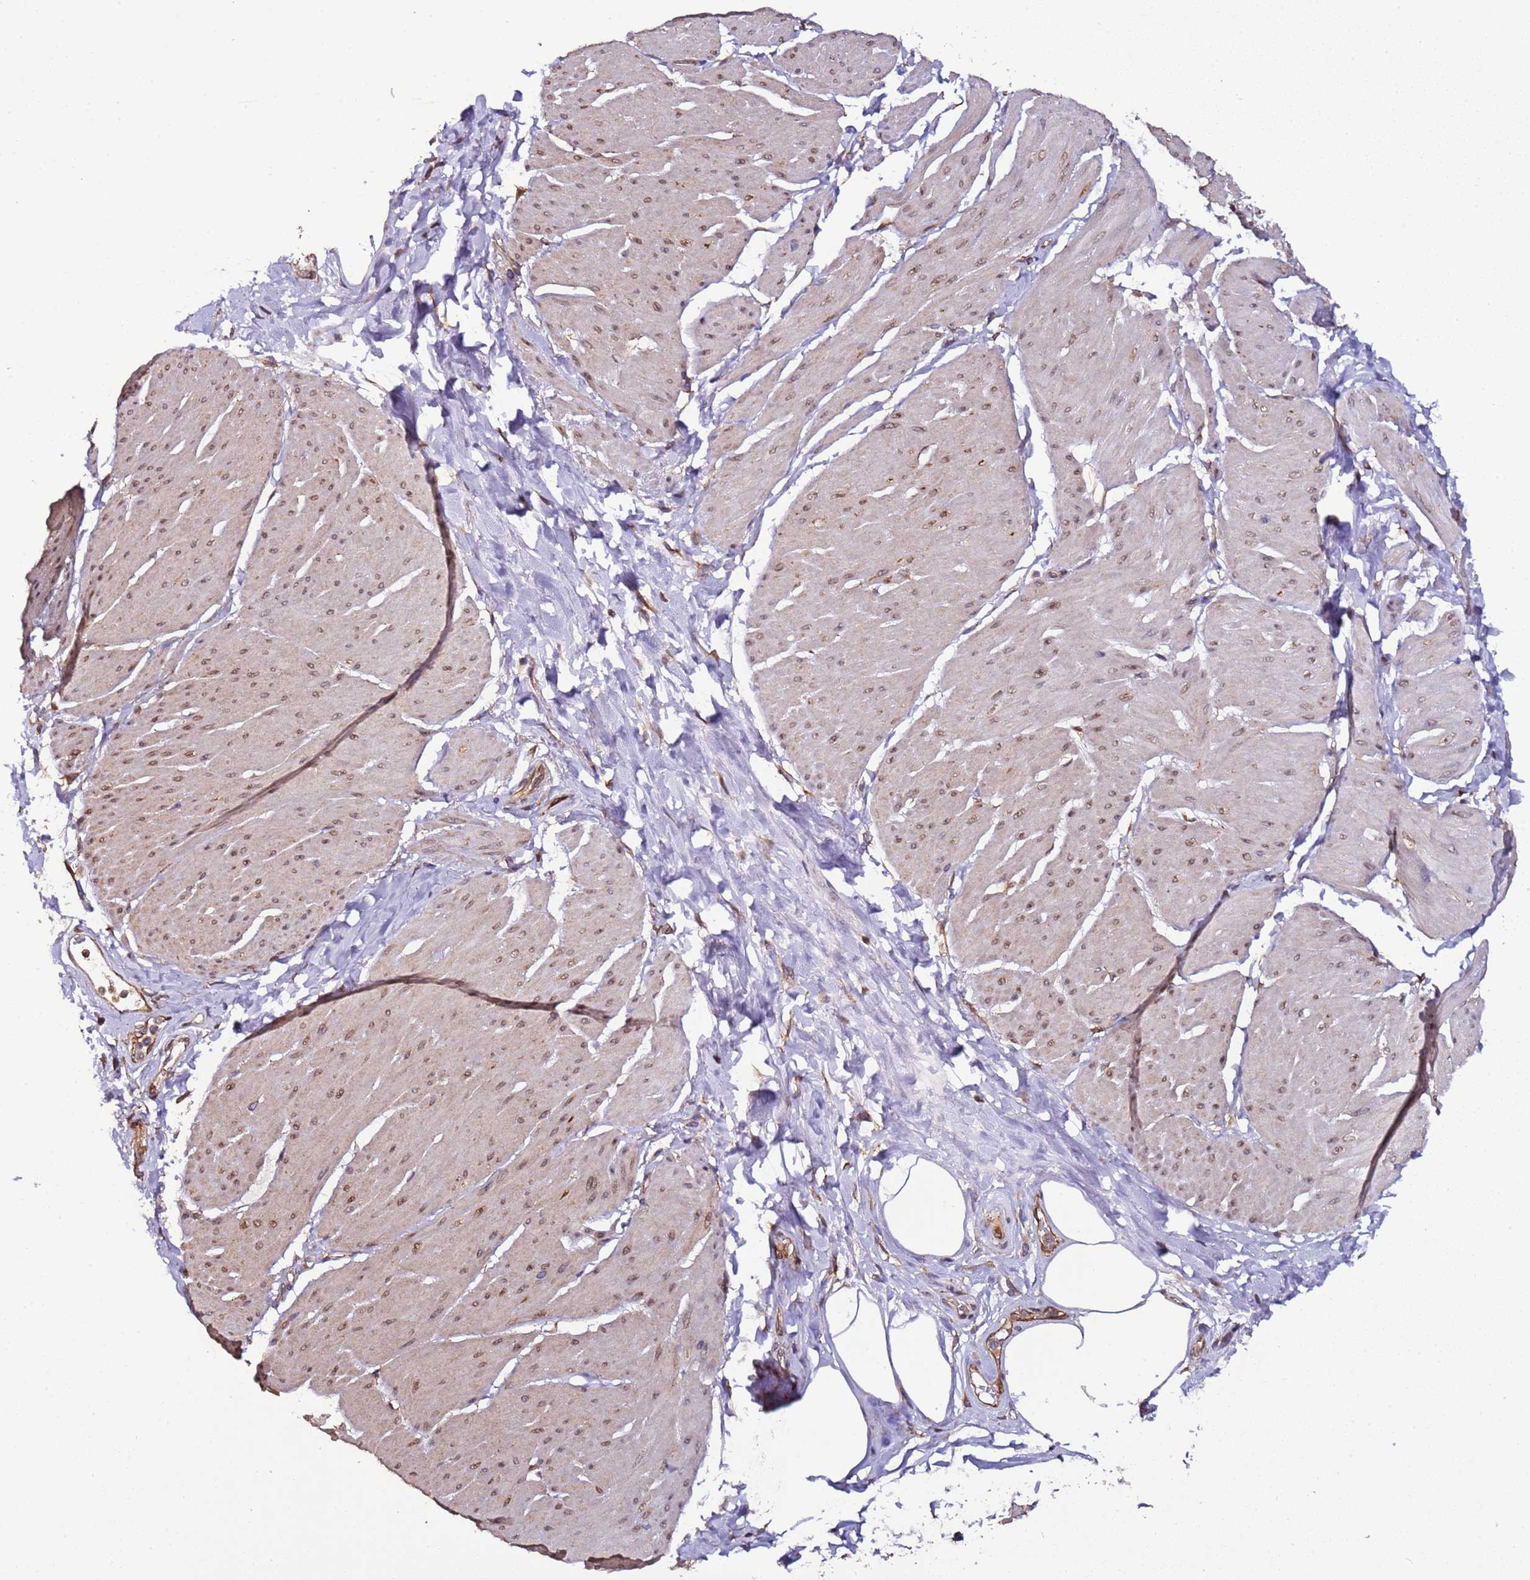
{"staining": {"intensity": "moderate", "quantity": "25%-75%", "location": "cytoplasmic/membranous,nuclear"}, "tissue": "smooth muscle", "cell_type": "Smooth muscle cells", "image_type": "normal", "snomed": [{"axis": "morphology", "description": "Urothelial carcinoma, High grade"}, {"axis": "topography", "description": "Urinary bladder"}], "caption": "Immunohistochemistry of unremarkable smooth muscle shows medium levels of moderate cytoplasmic/membranous,nuclear positivity in approximately 25%-75% of smooth muscle cells. (IHC, brightfield microscopy, high magnification).", "gene": "SLC41A3", "patient": {"sex": "male", "age": 46}}